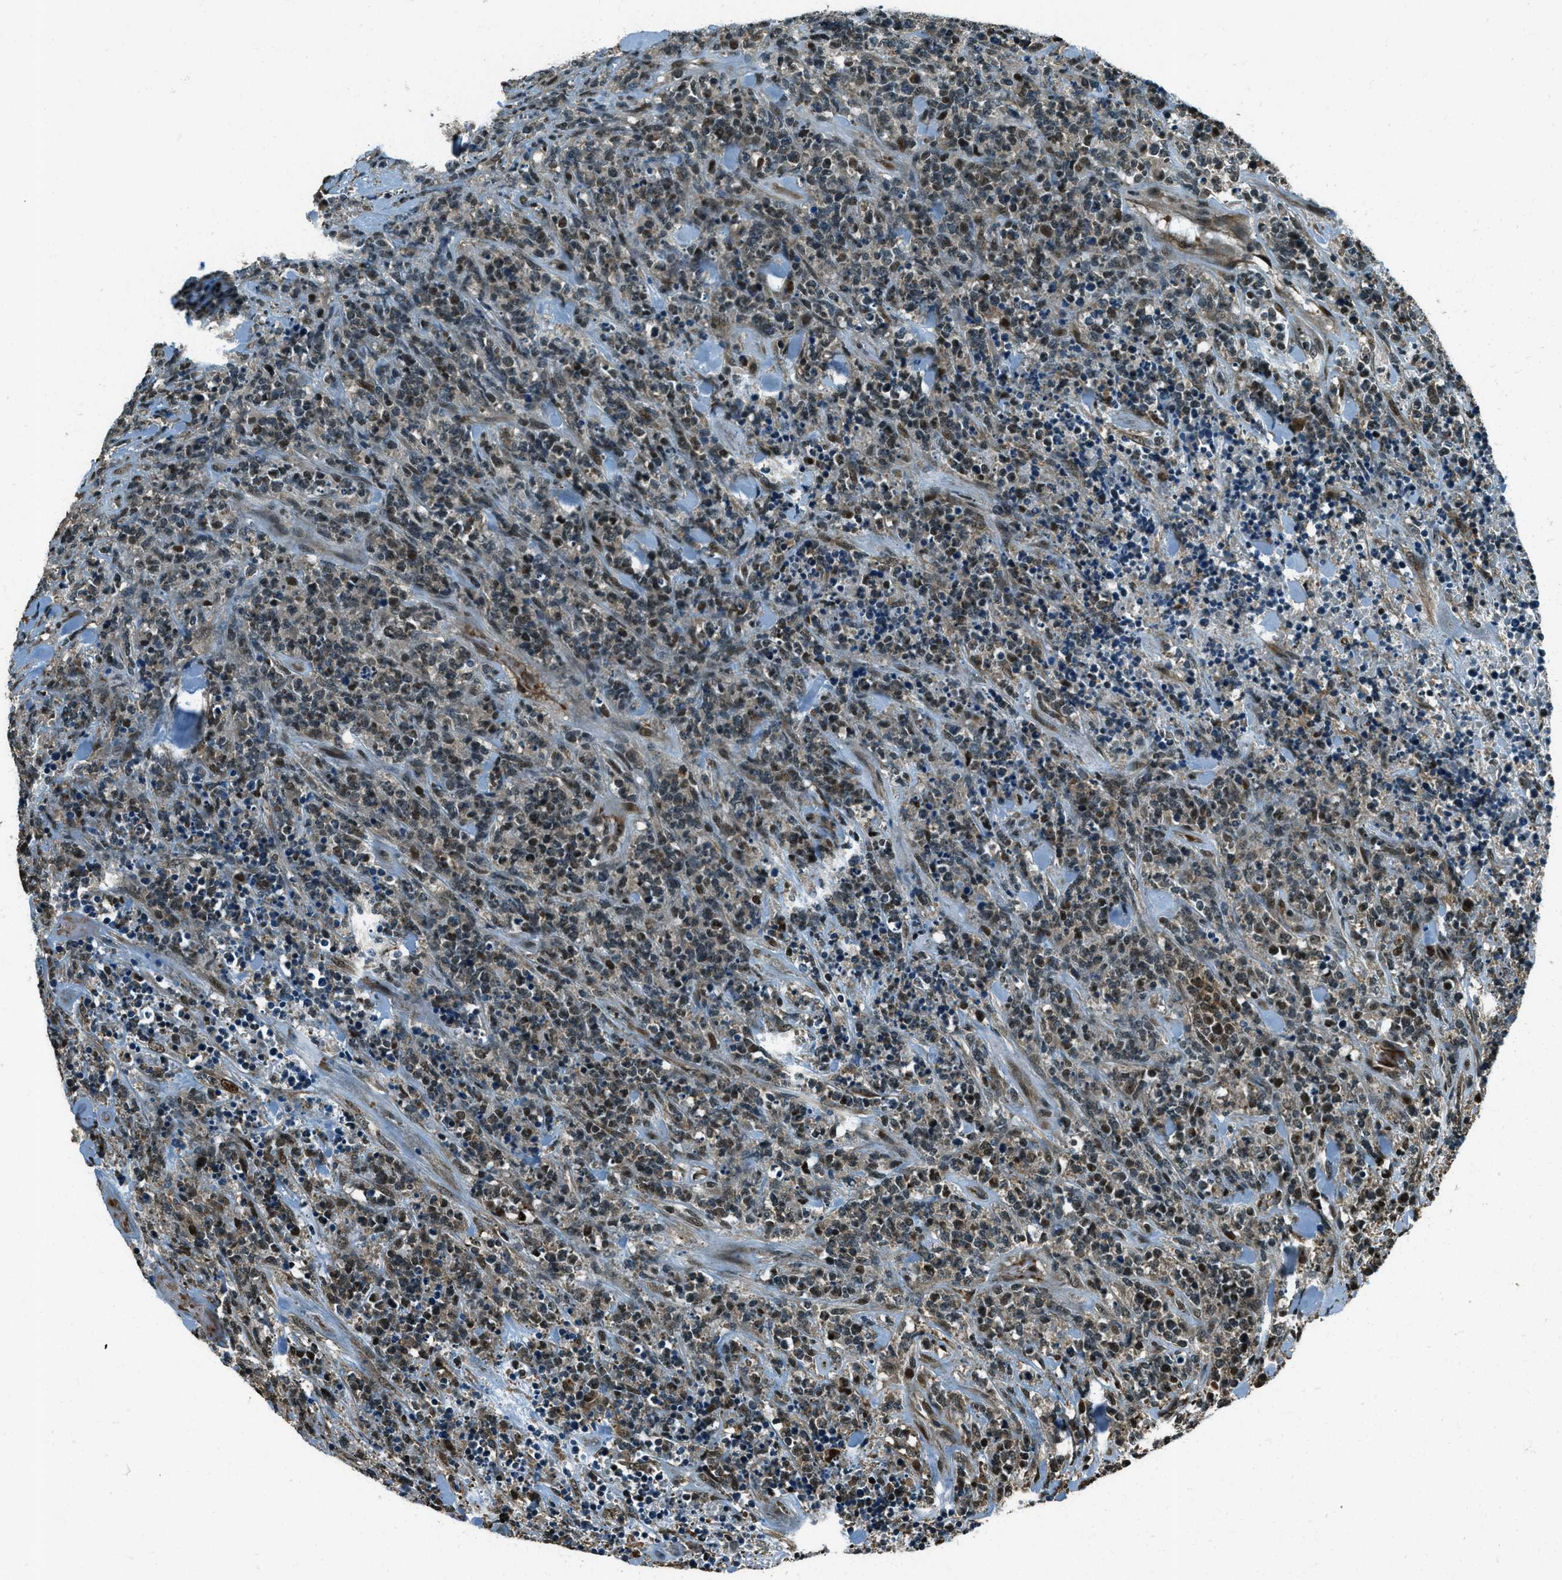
{"staining": {"intensity": "moderate", "quantity": "<25%", "location": "nuclear"}, "tissue": "lymphoma", "cell_type": "Tumor cells", "image_type": "cancer", "snomed": [{"axis": "morphology", "description": "Malignant lymphoma, non-Hodgkin's type, High grade"}, {"axis": "topography", "description": "Soft tissue"}], "caption": "DAB (3,3'-diaminobenzidine) immunohistochemical staining of lymphoma shows moderate nuclear protein staining in approximately <25% of tumor cells.", "gene": "TARDBP", "patient": {"sex": "male", "age": 18}}